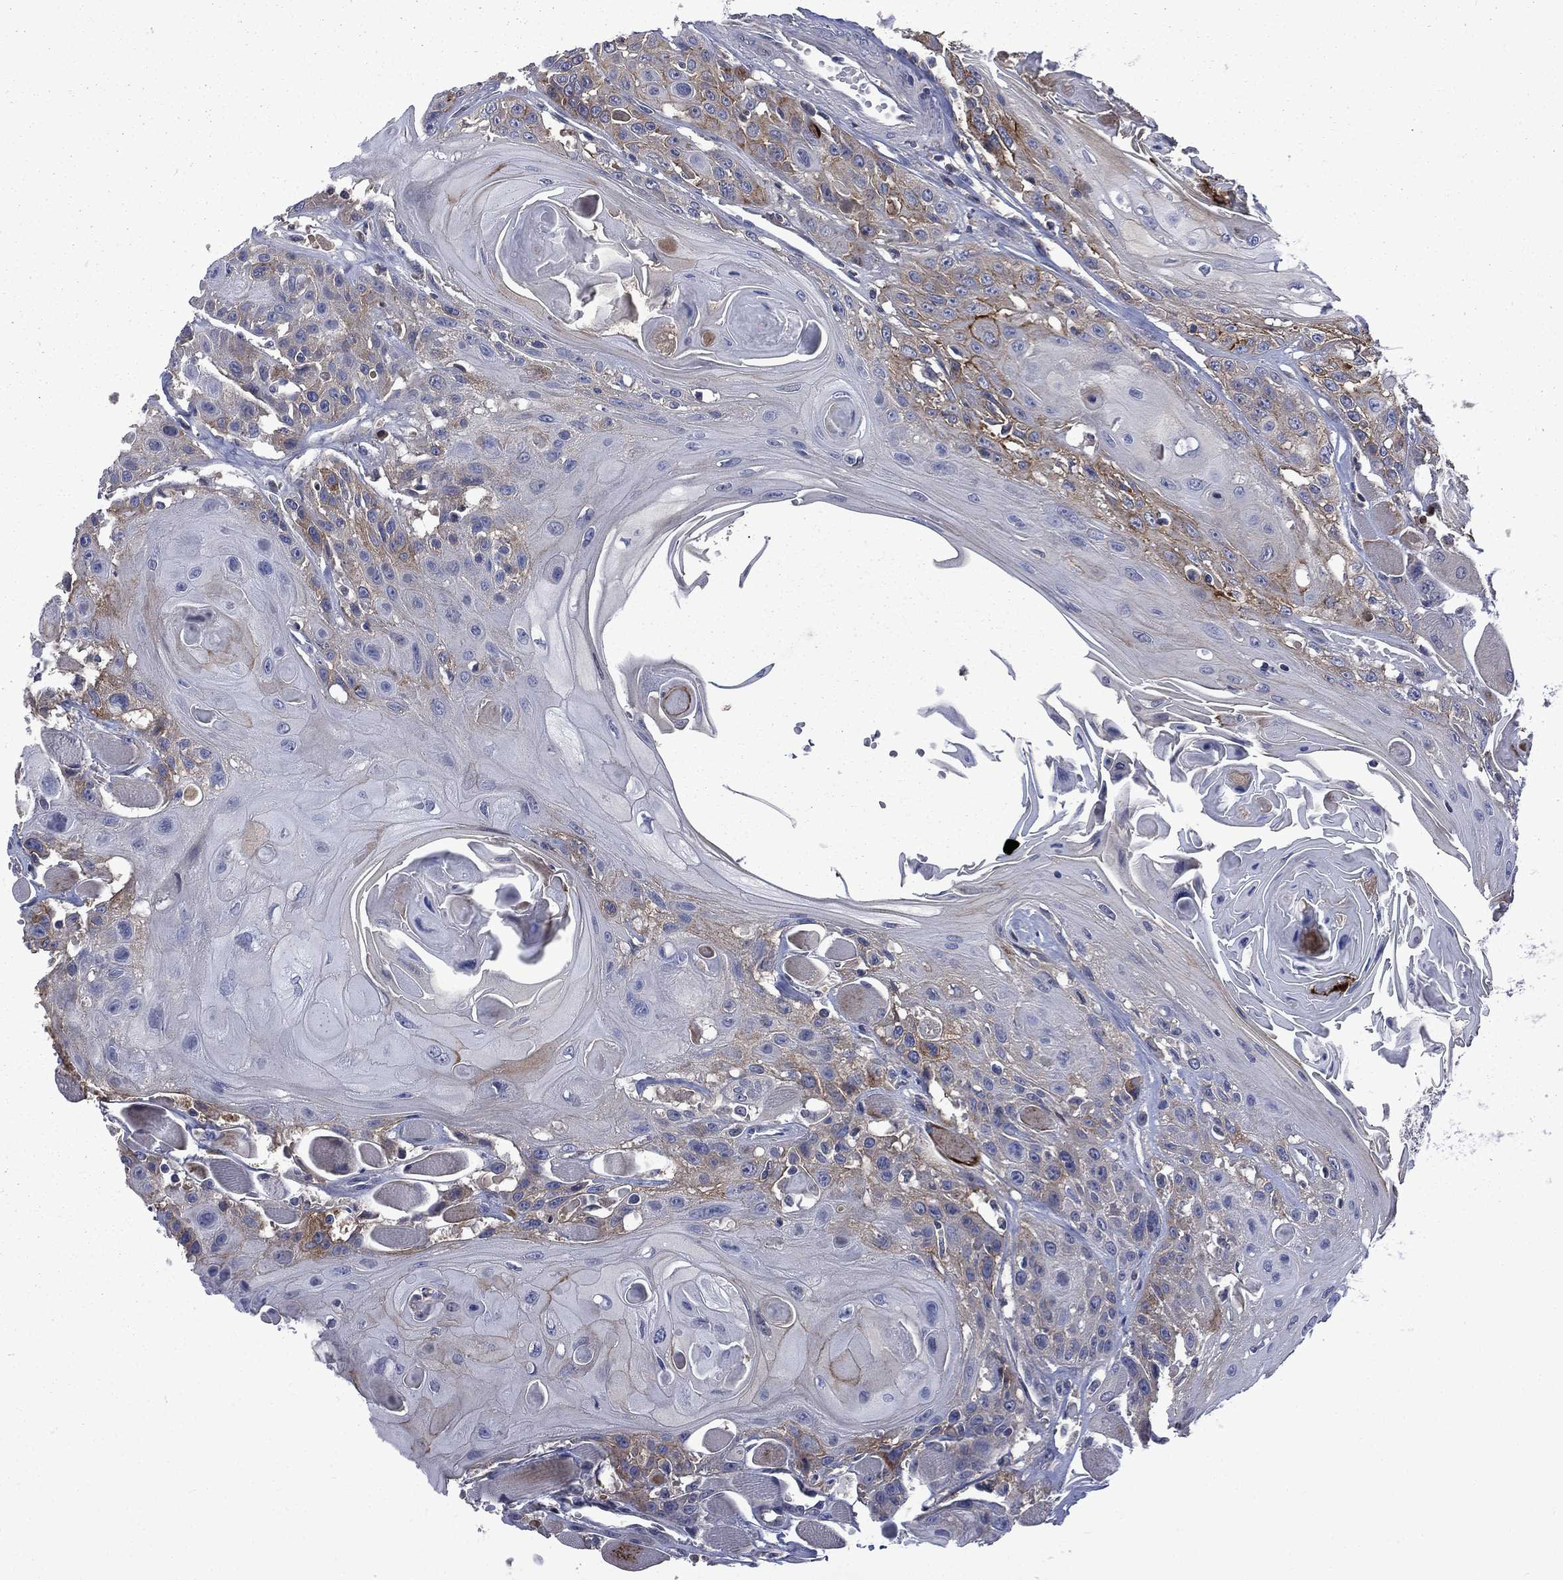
{"staining": {"intensity": "weak", "quantity": "25%-75%", "location": "cytoplasmic/membranous"}, "tissue": "head and neck cancer", "cell_type": "Tumor cells", "image_type": "cancer", "snomed": [{"axis": "morphology", "description": "Squamous cell carcinoma, NOS"}, {"axis": "topography", "description": "Head-Neck"}], "caption": "Head and neck cancer stained with a brown dye exhibits weak cytoplasmic/membranous positive expression in about 25%-75% of tumor cells.", "gene": "CA12", "patient": {"sex": "female", "age": 59}}